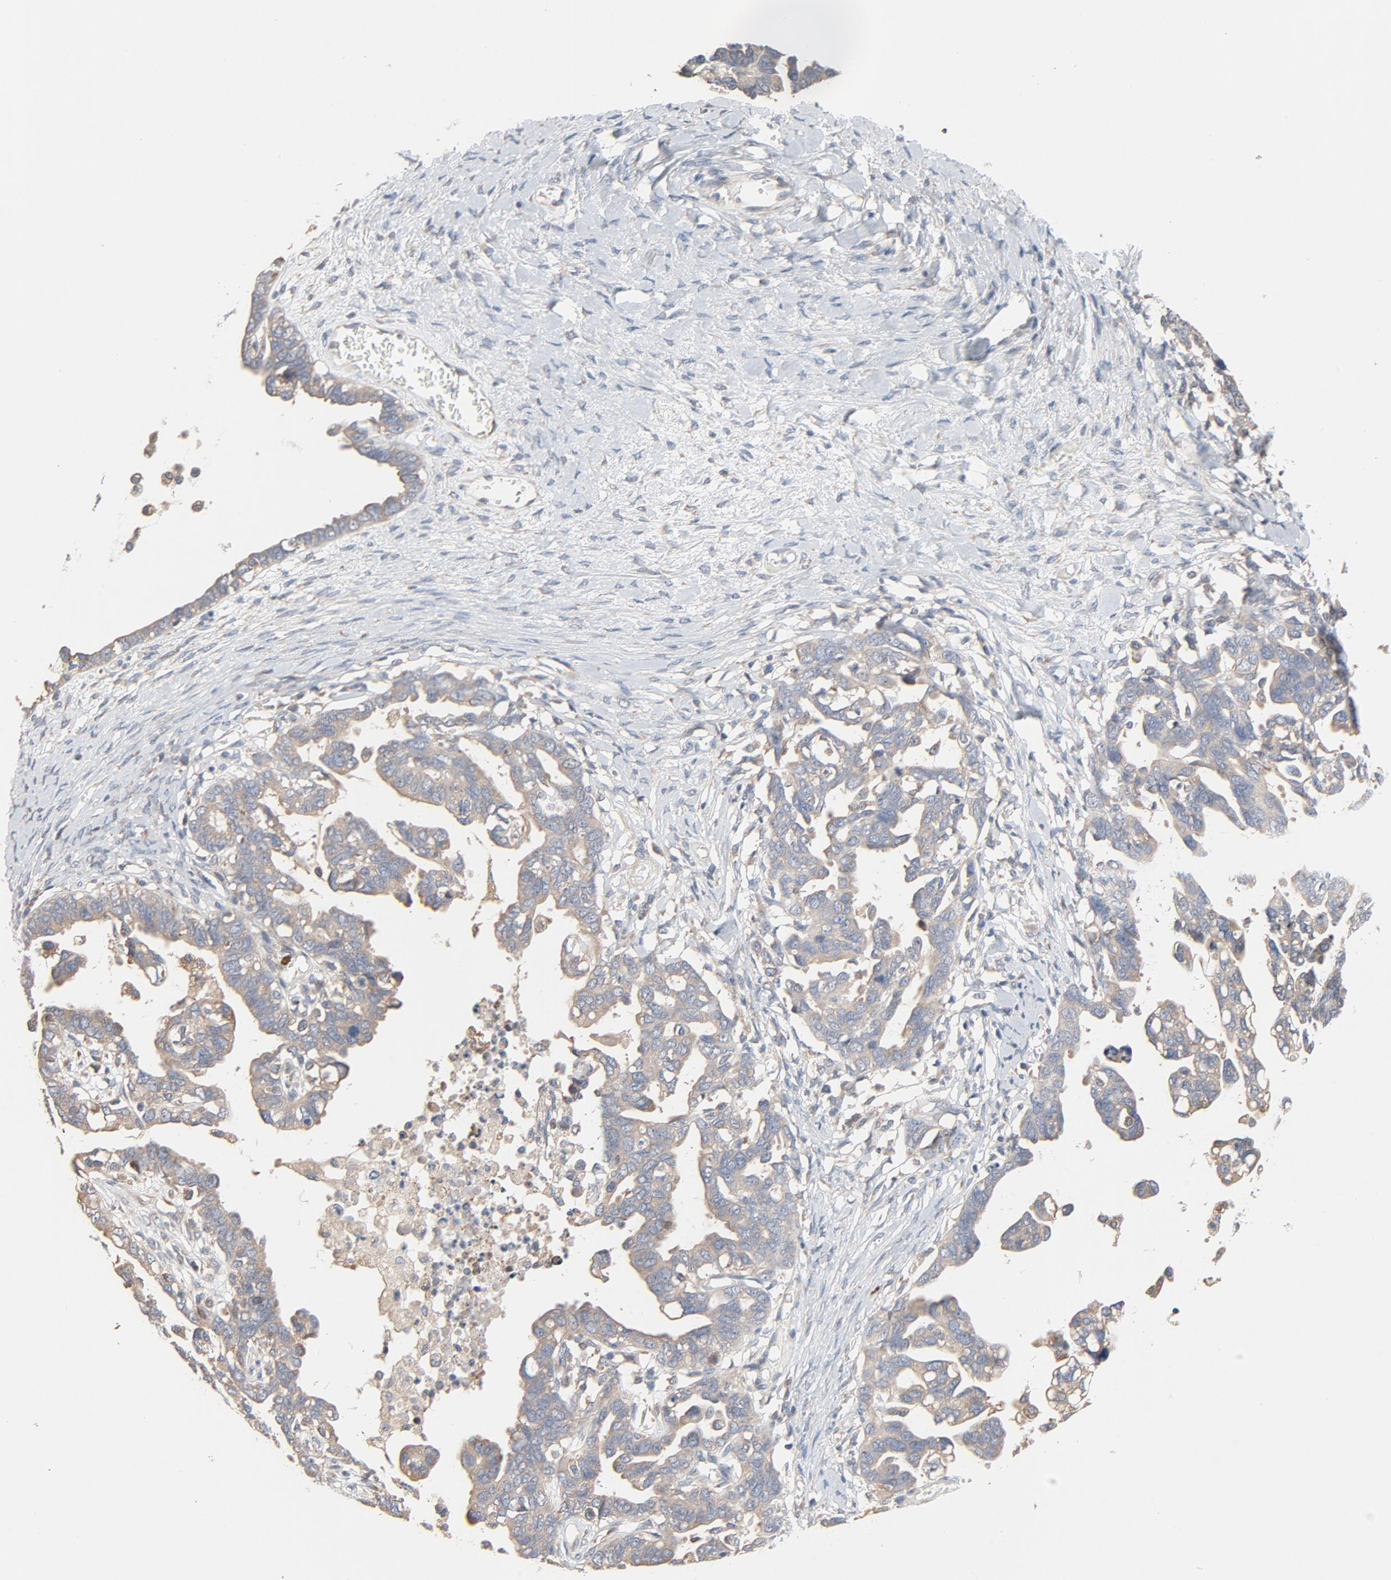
{"staining": {"intensity": "weak", "quantity": "25%-75%", "location": "cytoplasmic/membranous"}, "tissue": "ovarian cancer", "cell_type": "Tumor cells", "image_type": "cancer", "snomed": [{"axis": "morphology", "description": "Cystadenocarcinoma, serous, NOS"}, {"axis": "topography", "description": "Ovary"}], "caption": "Protein staining of ovarian cancer tissue displays weak cytoplasmic/membranous staining in about 25%-75% of tumor cells. The staining was performed using DAB (3,3'-diaminobenzidine), with brown indicating positive protein expression. Nuclei are stained blue with hematoxylin.", "gene": "TLR4", "patient": {"sex": "female", "age": 69}}